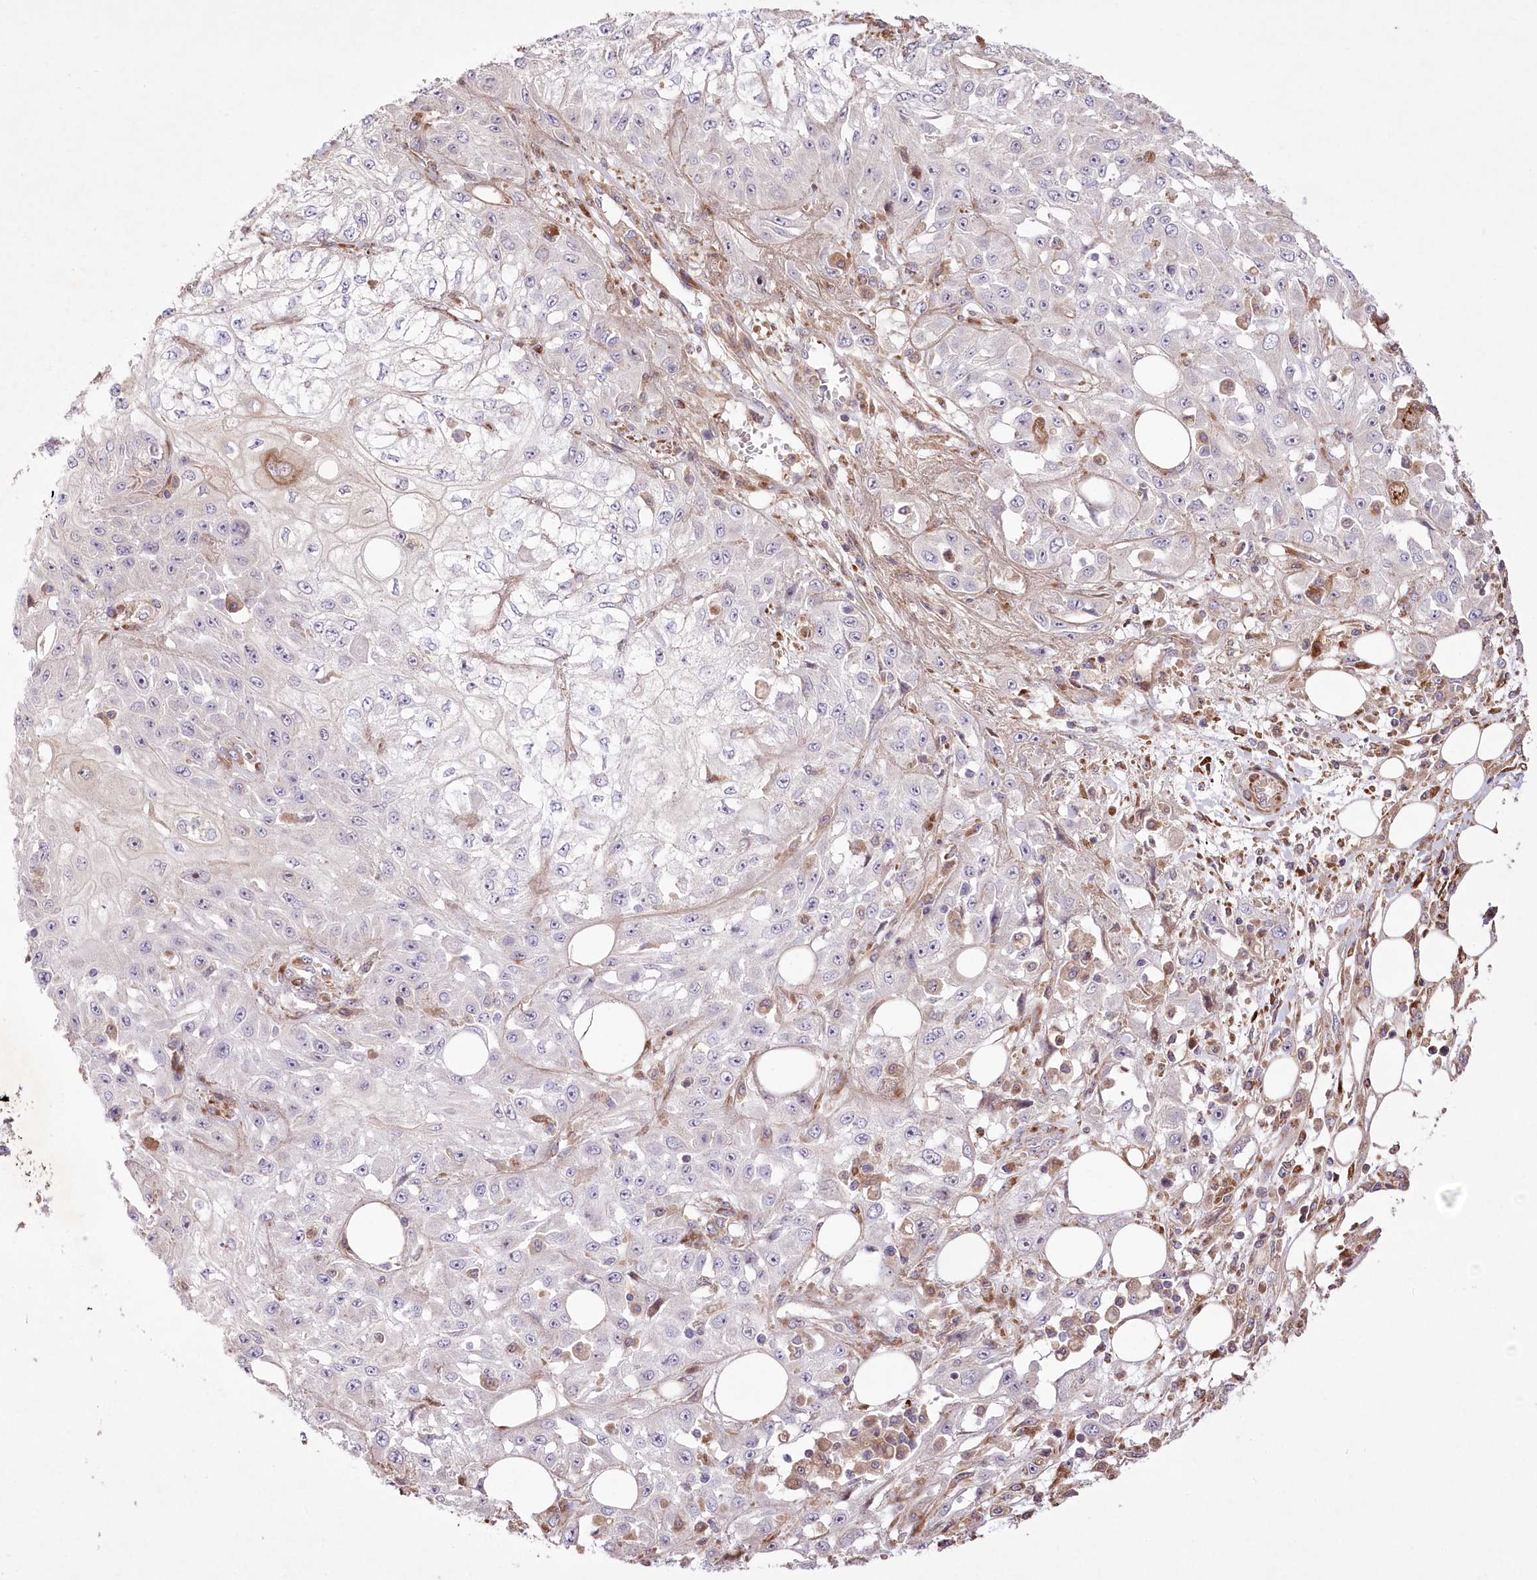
{"staining": {"intensity": "negative", "quantity": "none", "location": "none"}, "tissue": "skin cancer", "cell_type": "Tumor cells", "image_type": "cancer", "snomed": [{"axis": "morphology", "description": "Squamous cell carcinoma, NOS"}, {"axis": "morphology", "description": "Squamous cell carcinoma, metastatic, NOS"}, {"axis": "topography", "description": "Skin"}, {"axis": "topography", "description": "Lymph node"}], "caption": "This is an IHC micrograph of skin squamous cell carcinoma. There is no positivity in tumor cells.", "gene": "RNF24", "patient": {"sex": "male", "age": 75}}